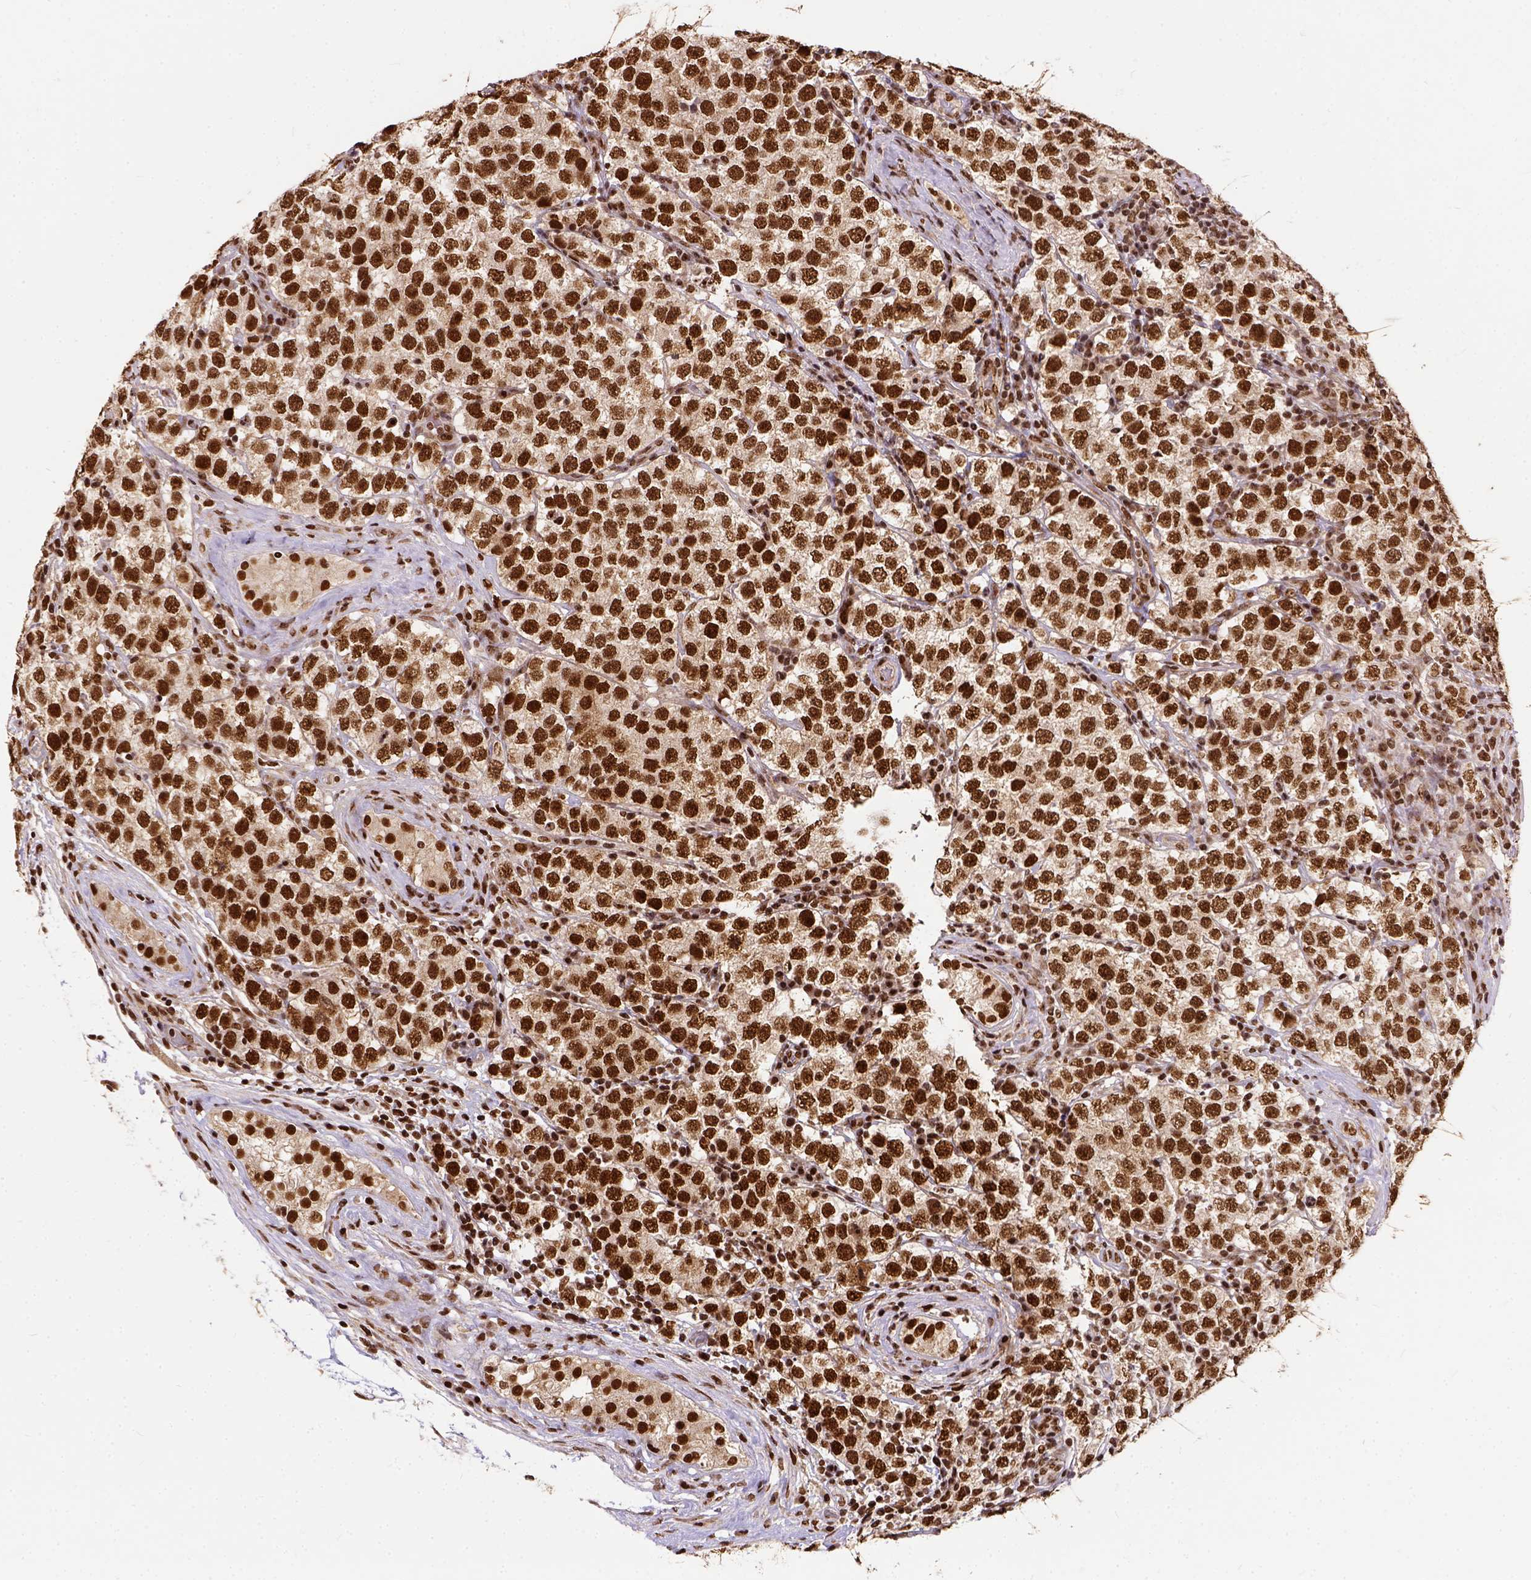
{"staining": {"intensity": "strong", "quantity": ">75%", "location": "nuclear"}, "tissue": "testis cancer", "cell_type": "Tumor cells", "image_type": "cancer", "snomed": [{"axis": "morphology", "description": "Seminoma, NOS"}, {"axis": "topography", "description": "Testis"}], "caption": "A high amount of strong nuclear positivity is appreciated in approximately >75% of tumor cells in seminoma (testis) tissue.", "gene": "NACC1", "patient": {"sex": "male", "age": 34}}